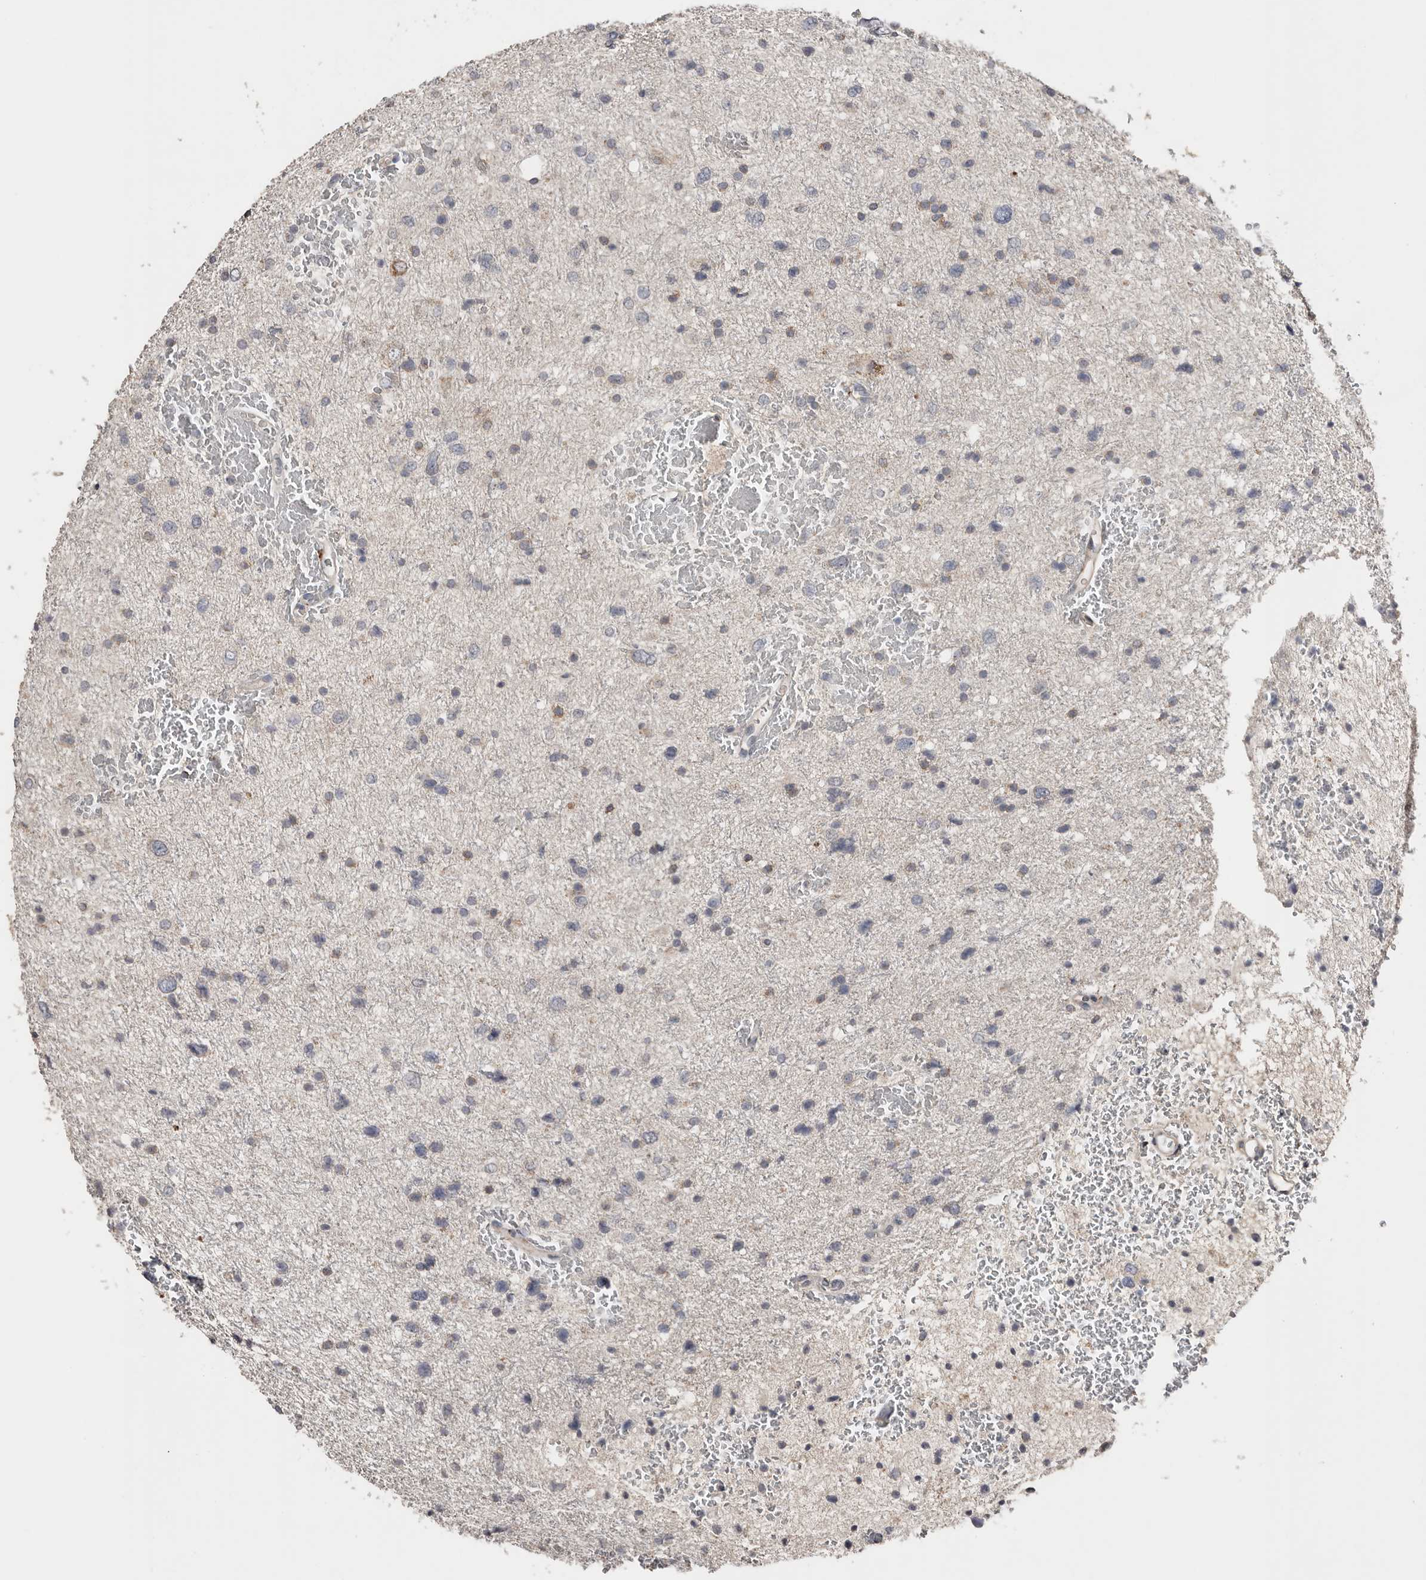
{"staining": {"intensity": "negative", "quantity": "none", "location": "none"}, "tissue": "glioma", "cell_type": "Tumor cells", "image_type": "cancer", "snomed": [{"axis": "morphology", "description": "Glioma, malignant, Low grade"}, {"axis": "topography", "description": "Brain"}], "caption": "Immunohistochemical staining of glioma reveals no significant positivity in tumor cells.", "gene": "SLC39A2", "patient": {"sex": "female", "age": 37}}